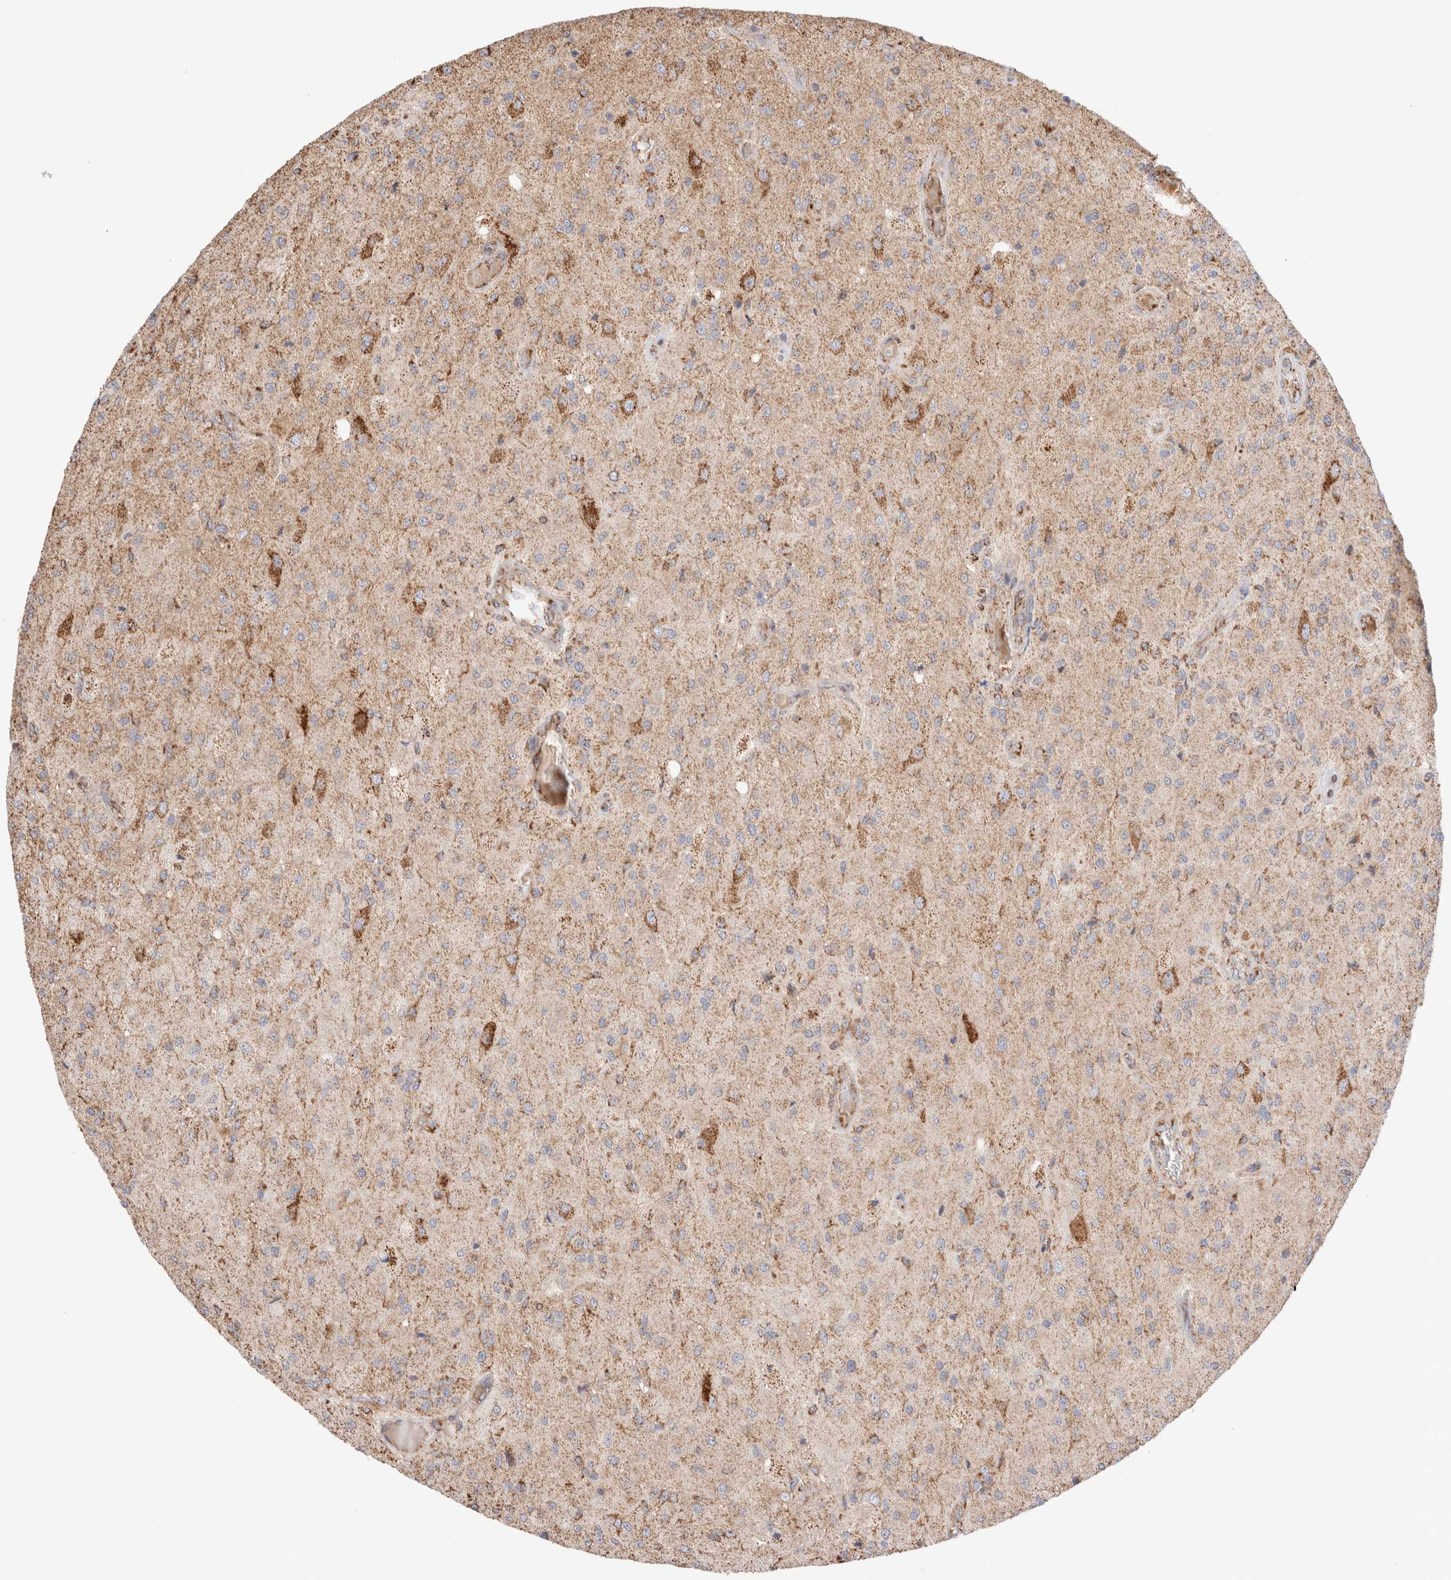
{"staining": {"intensity": "moderate", "quantity": "<25%", "location": "cytoplasmic/membranous"}, "tissue": "glioma", "cell_type": "Tumor cells", "image_type": "cancer", "snomed": [{"axis": "morphology", "description": "Normal tissue, NOS"}, {"axis": "morphology", "description": "Glioma, malignant, High grade"}, {"axis": "topography", "description": "Cerebral cortex"}], "caption": "Glioma stained with a brown dye reveals moderate cytoplasmic/membranous positive staining in about <25% of tumor cells.", "gene": "TMPPE", "patient": {"sex": "male", "age": 77}}